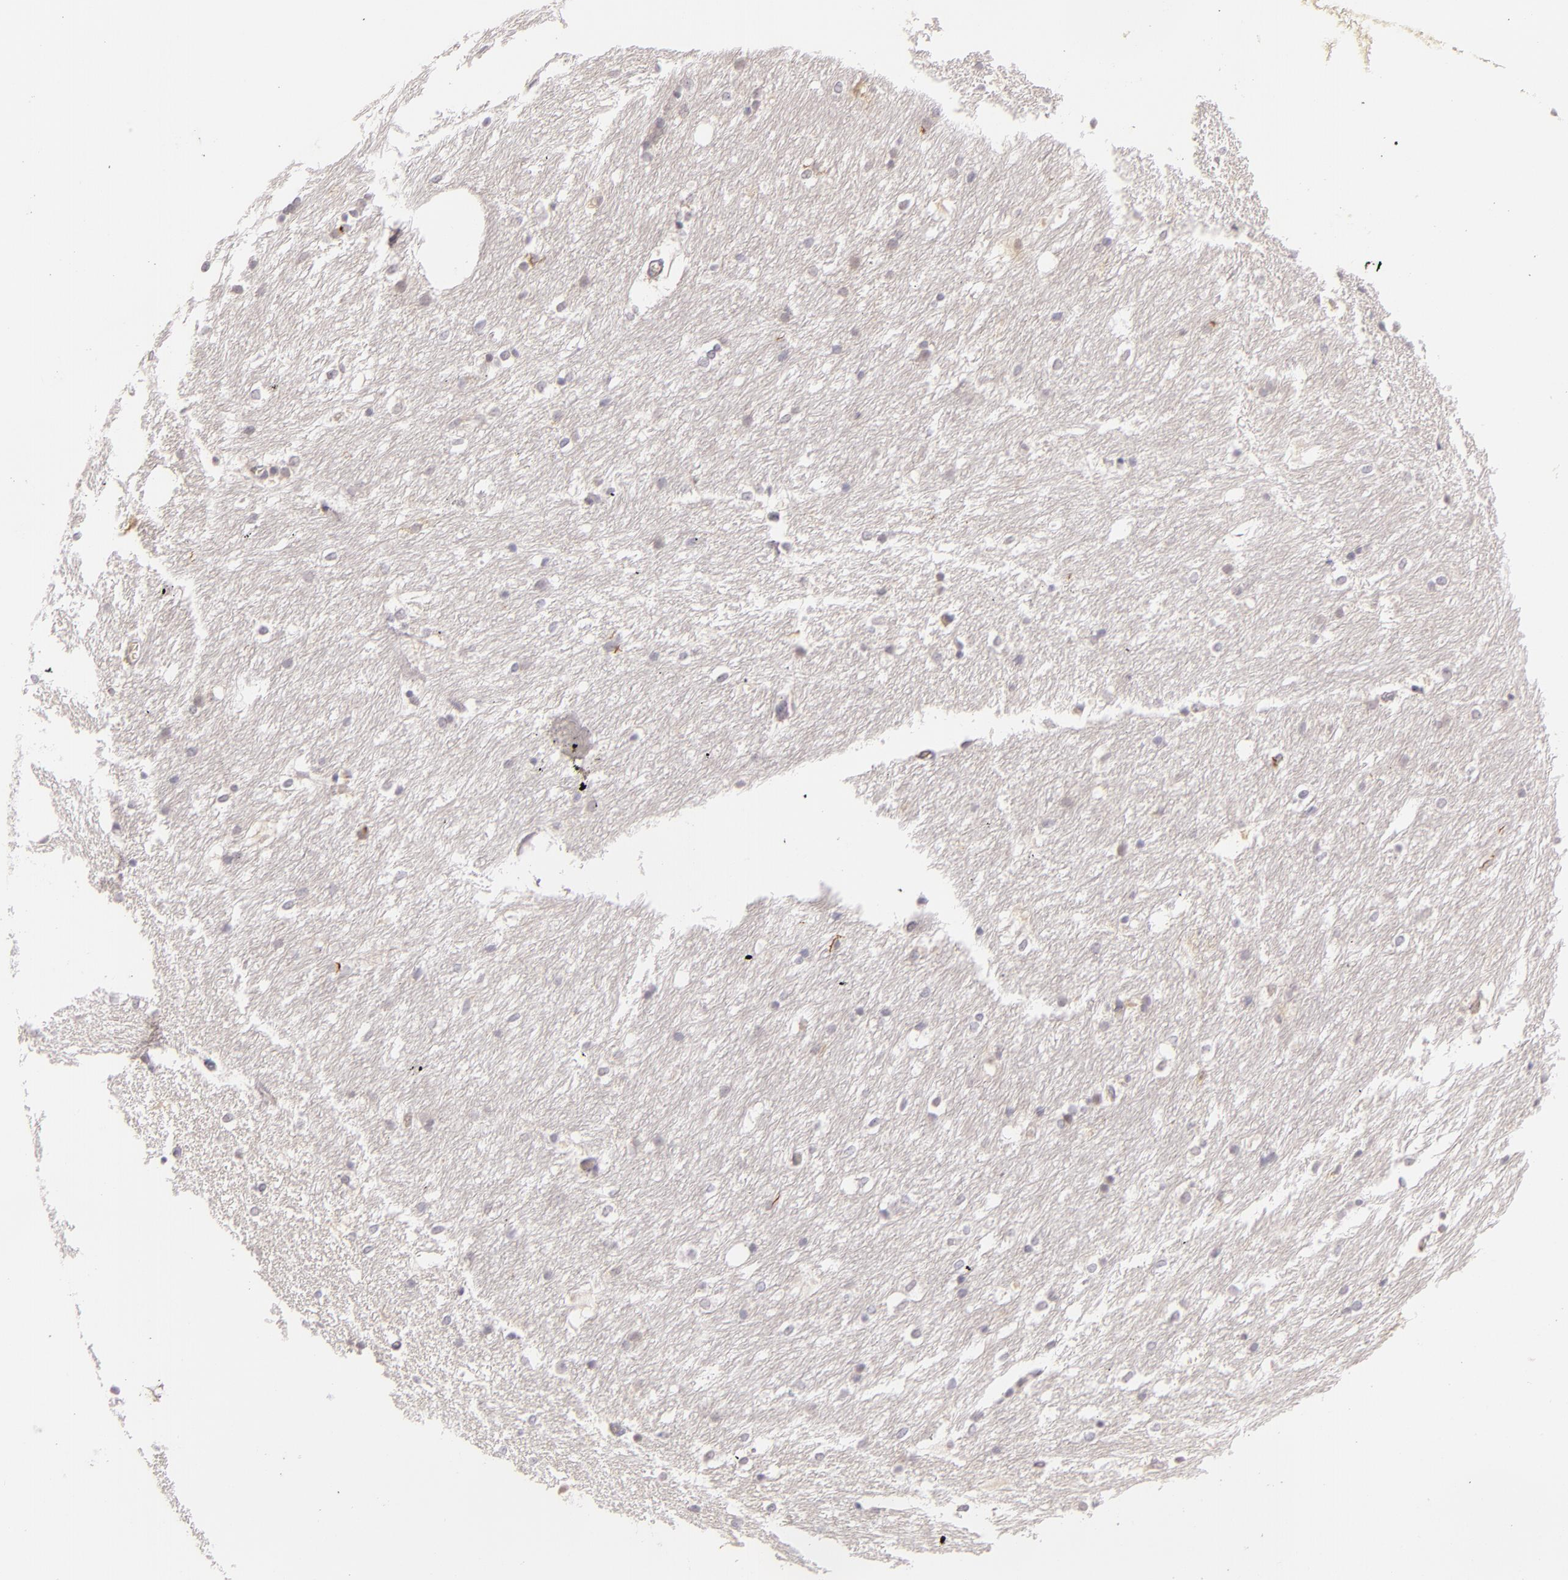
{"staining": {"intensity": "negative", "quantity": "none", "location": "none"}, "tissue": "caudate", "cell_type": "Glial cells", "image_type": "normal", "snomed": [{"axis": "morphology", "description": "Normal tissue, NOS"}, {"axis": "topography", "description": "Lateral ventricle wall"}], "caption": "Histopathology image shows no protein staining in glial cells of unremarkable caudate.", "gene": "FAM181A", "patient": {"sex": "female", "age": 19}}